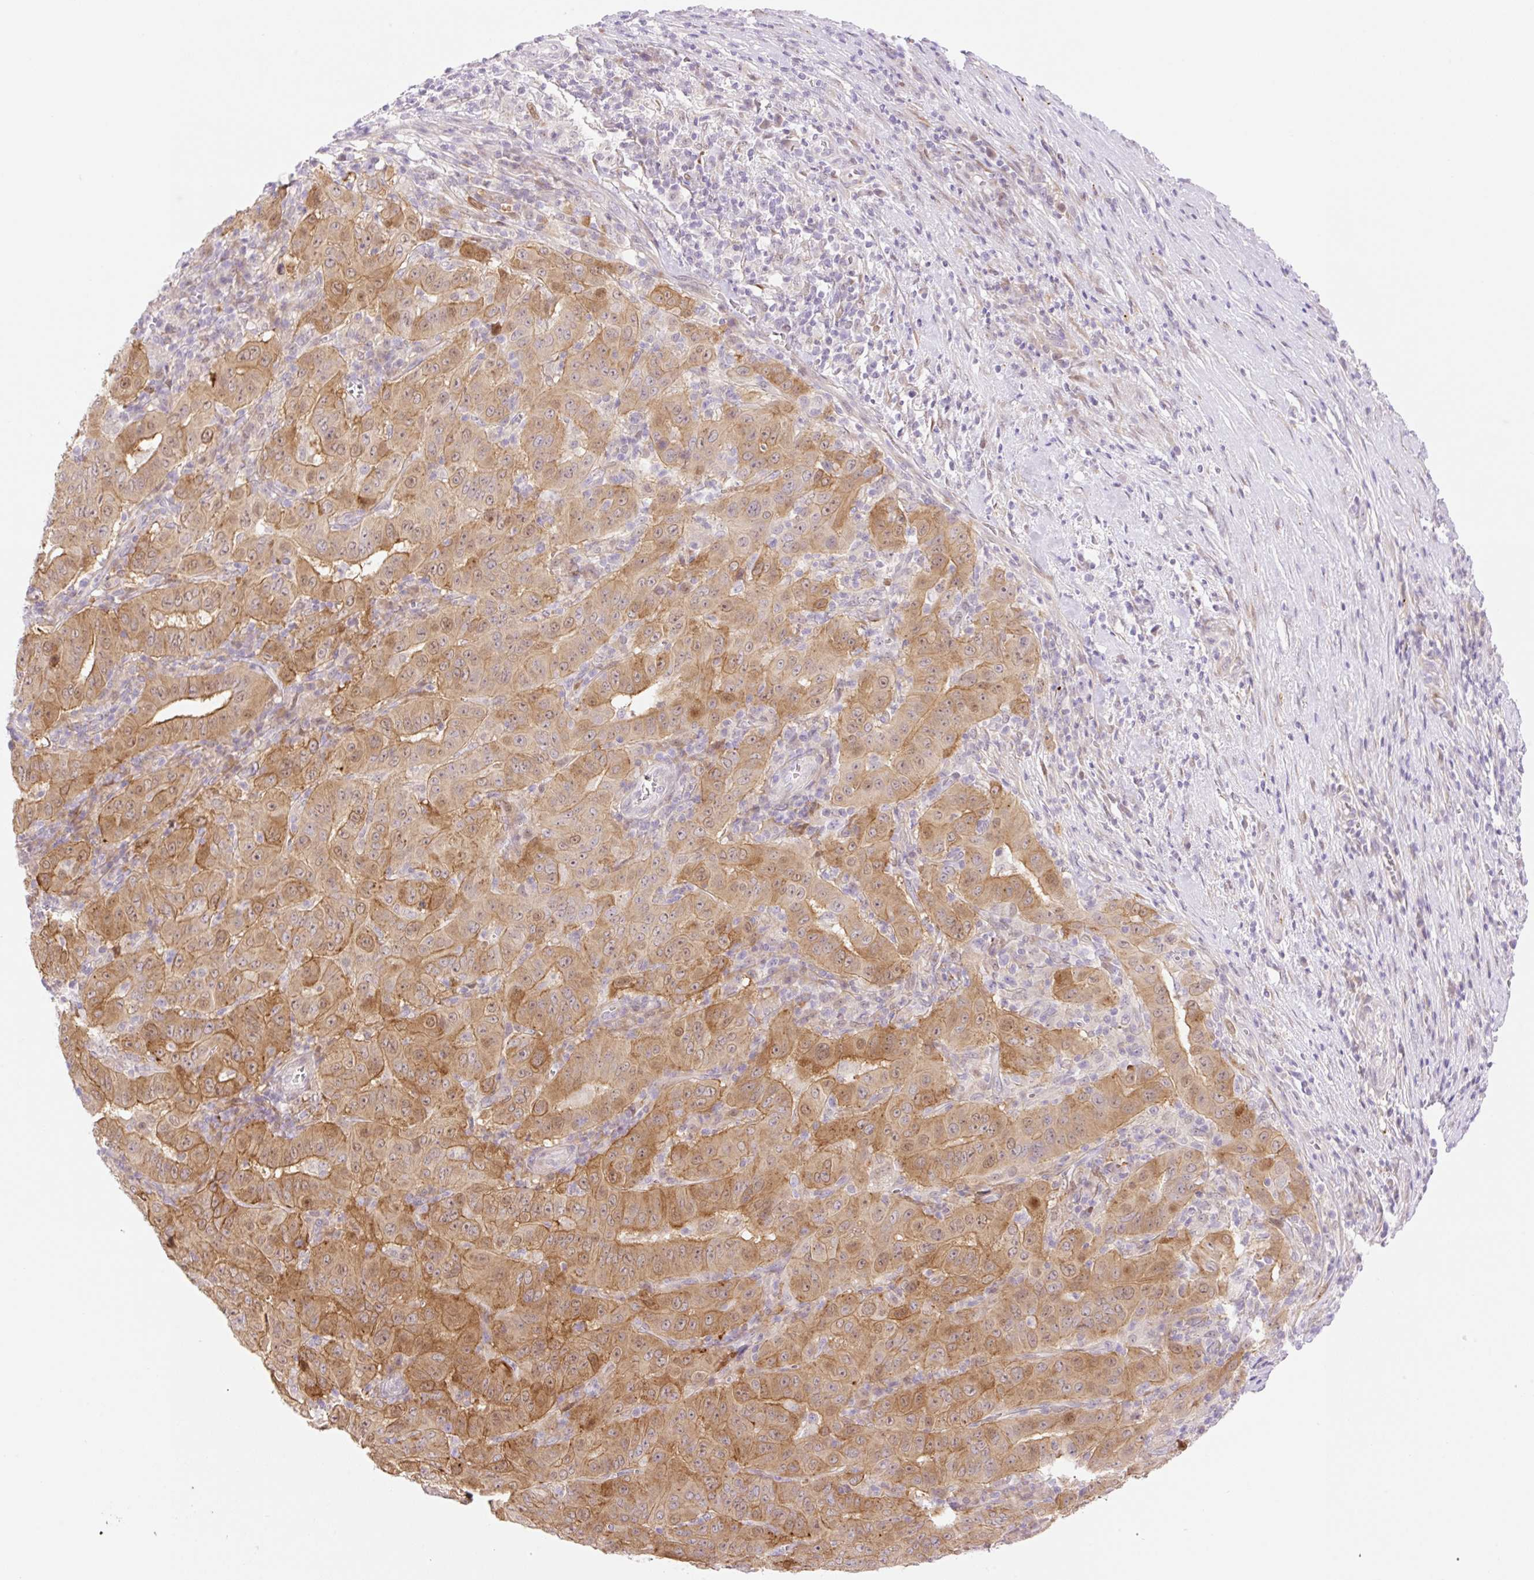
{"staining": {"intensity": "moderate", "quantity": ">75%", "location": "cytoplasmic/membranous,nuclear"}, "tissue": "pancreatic cancer", "cell_type": "Tumor cells", "image_type": "cancer", "snomed": [{"axis": "morphology", "description": "Adenocarcinoma, NOS"}, {"axis": "topography", "description": "Pancreas"}], "caption": "Immunohistochemical staining of pancreatic cancer displays medium levels of moderate cytoplasmic/membranous and nuclear positivity in approximately >75% of tumor cells.", "gene": "ZFP41", "patient": {"sex": "male", "age": 63}}